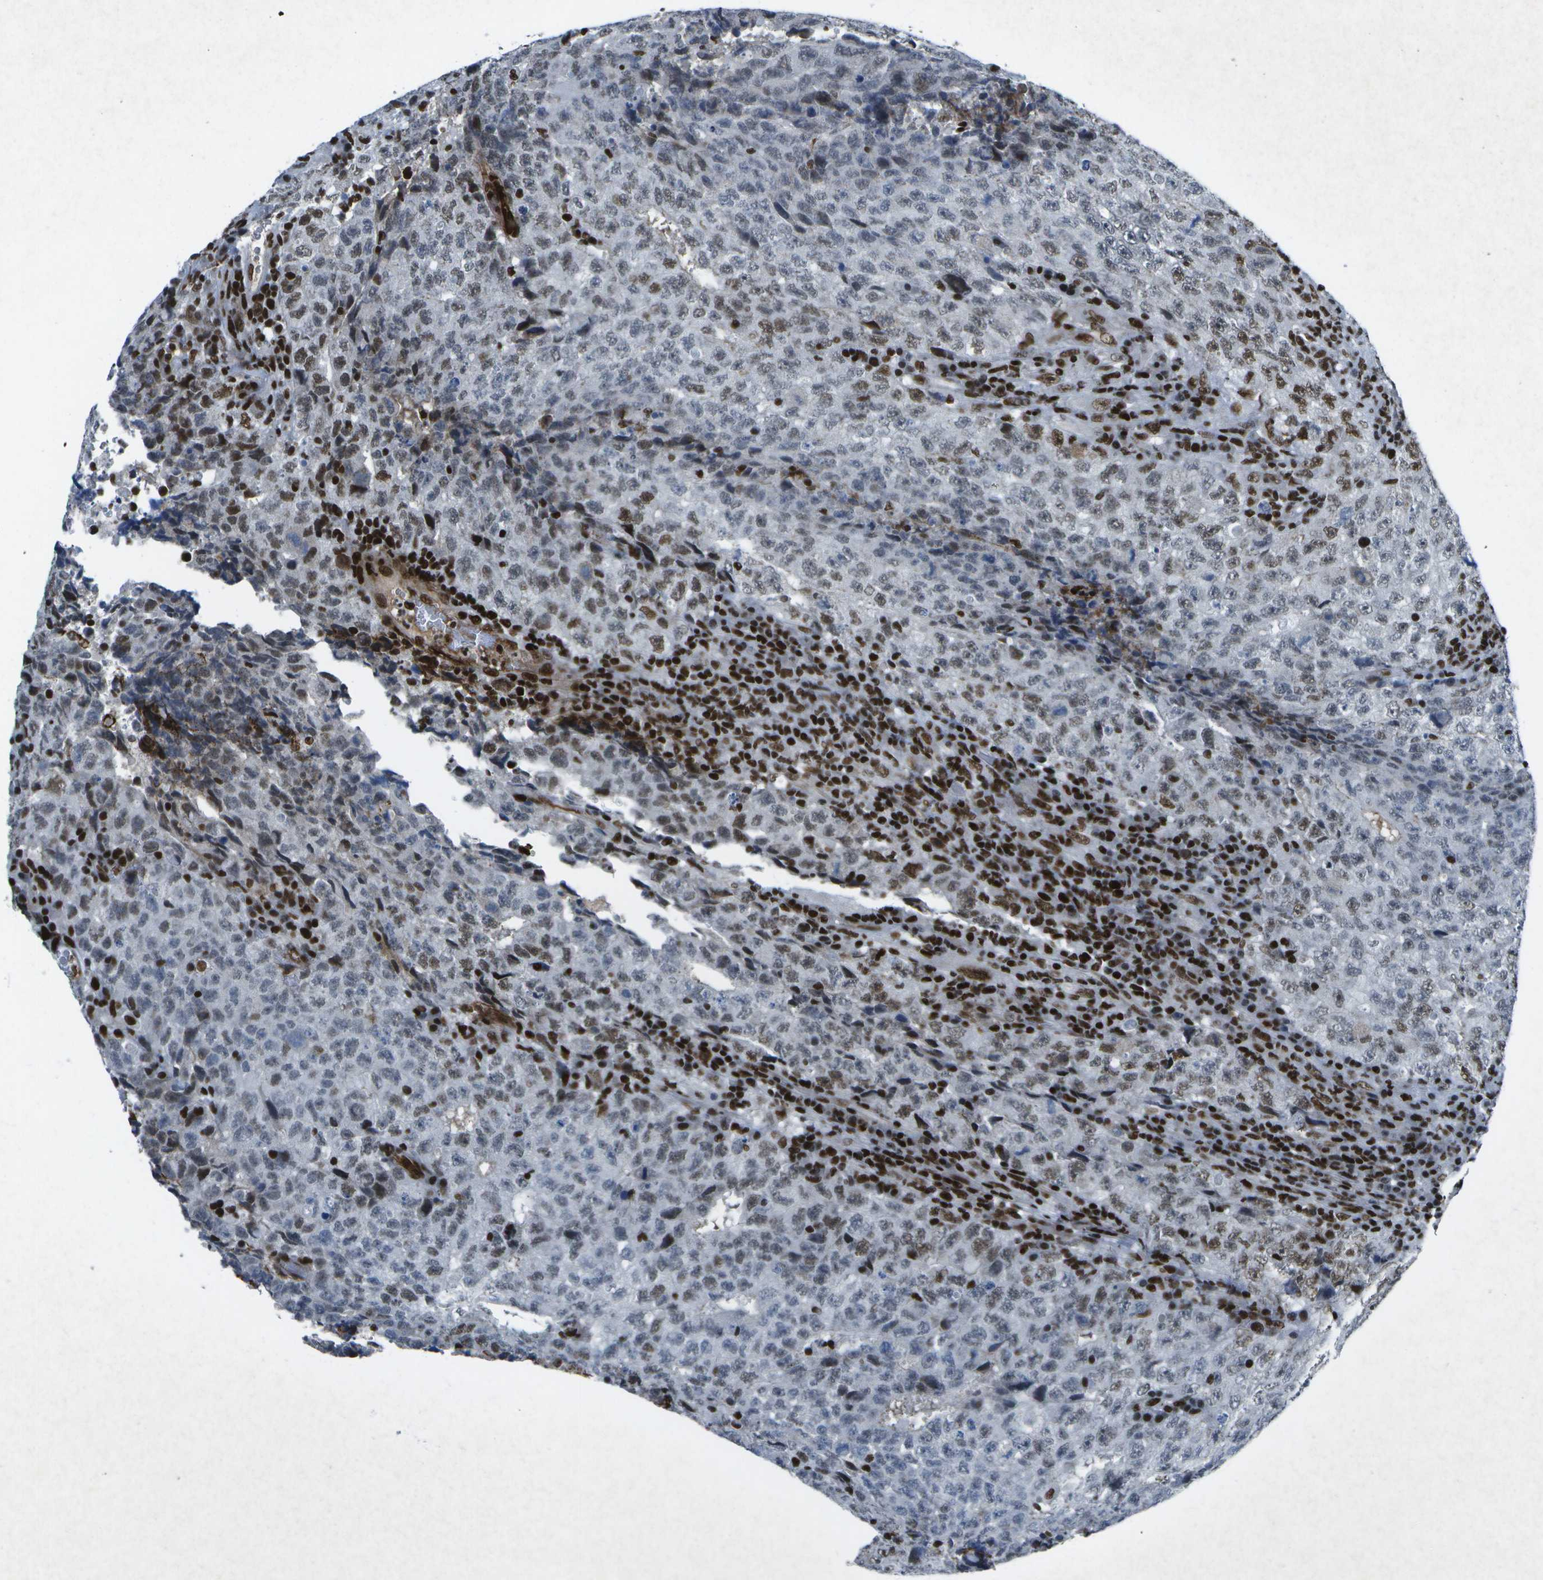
{"staining": {"intensity": "moderate", "quantity": "<25%", "location": "nuclear"}, "tissue": "testis cancer", "cell_type": "Tumor cells", "image_type": "cancer", "snomed": [{"axis": "morphology", "description": "Necrosis, NOS"}, {"axis": "morphology", "description": "Carcinoma, Embryonal, NOS"}, {"axis": "topography", "description": "Testis"}], "caption": "This image exhibits immunohistochemistry staining of testis cancer (embryonal carcinoma), with low moderate nuclear staining in approximately <25% of tumor cells.", "gene": "MTA2", "patient": {"sex": "male", "age": 19}}